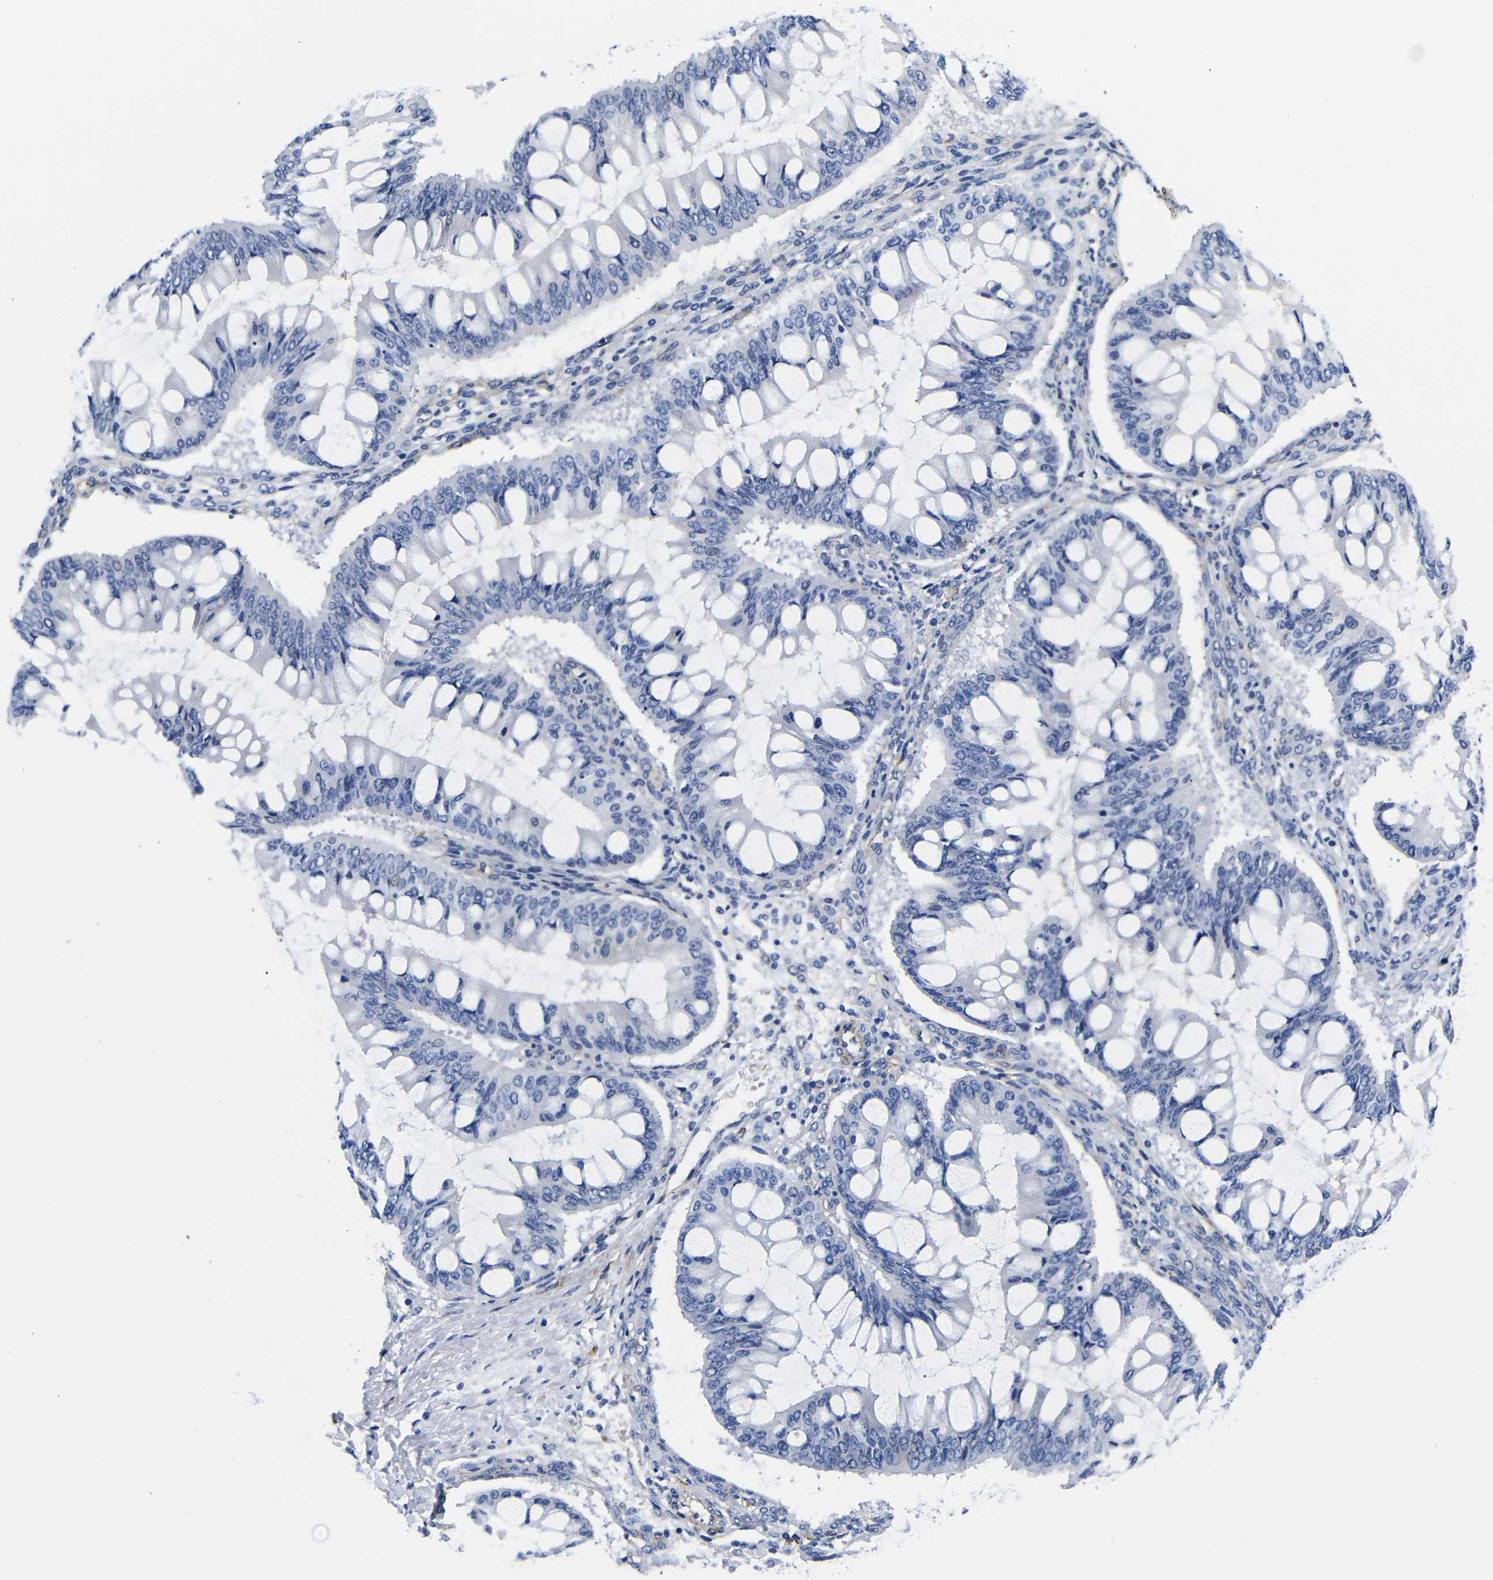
{"staining": {"intensity": "negative", "quantity": "none", "location": "none"}, "tissue": "ovarian cancer", "cell_type": "Tumor cells", "image_type": "cancer", "snomed": [{"axis": "morphology", "description": "Cystadenocarcinoma, mucinous, NOS"}, {"axis": "topography", "description": "Ovary"}], "caption": "Immunohistochemistry (IHC) of human ovarian mucinous cystadenocarcinoma displays no expression in tumor cells. (DAB (3,3'-diaminobenzidine) IHC with hematoxylin counter stain).", "gene": "LRIG1", "patient": {"sex": "female", "age": 73}}